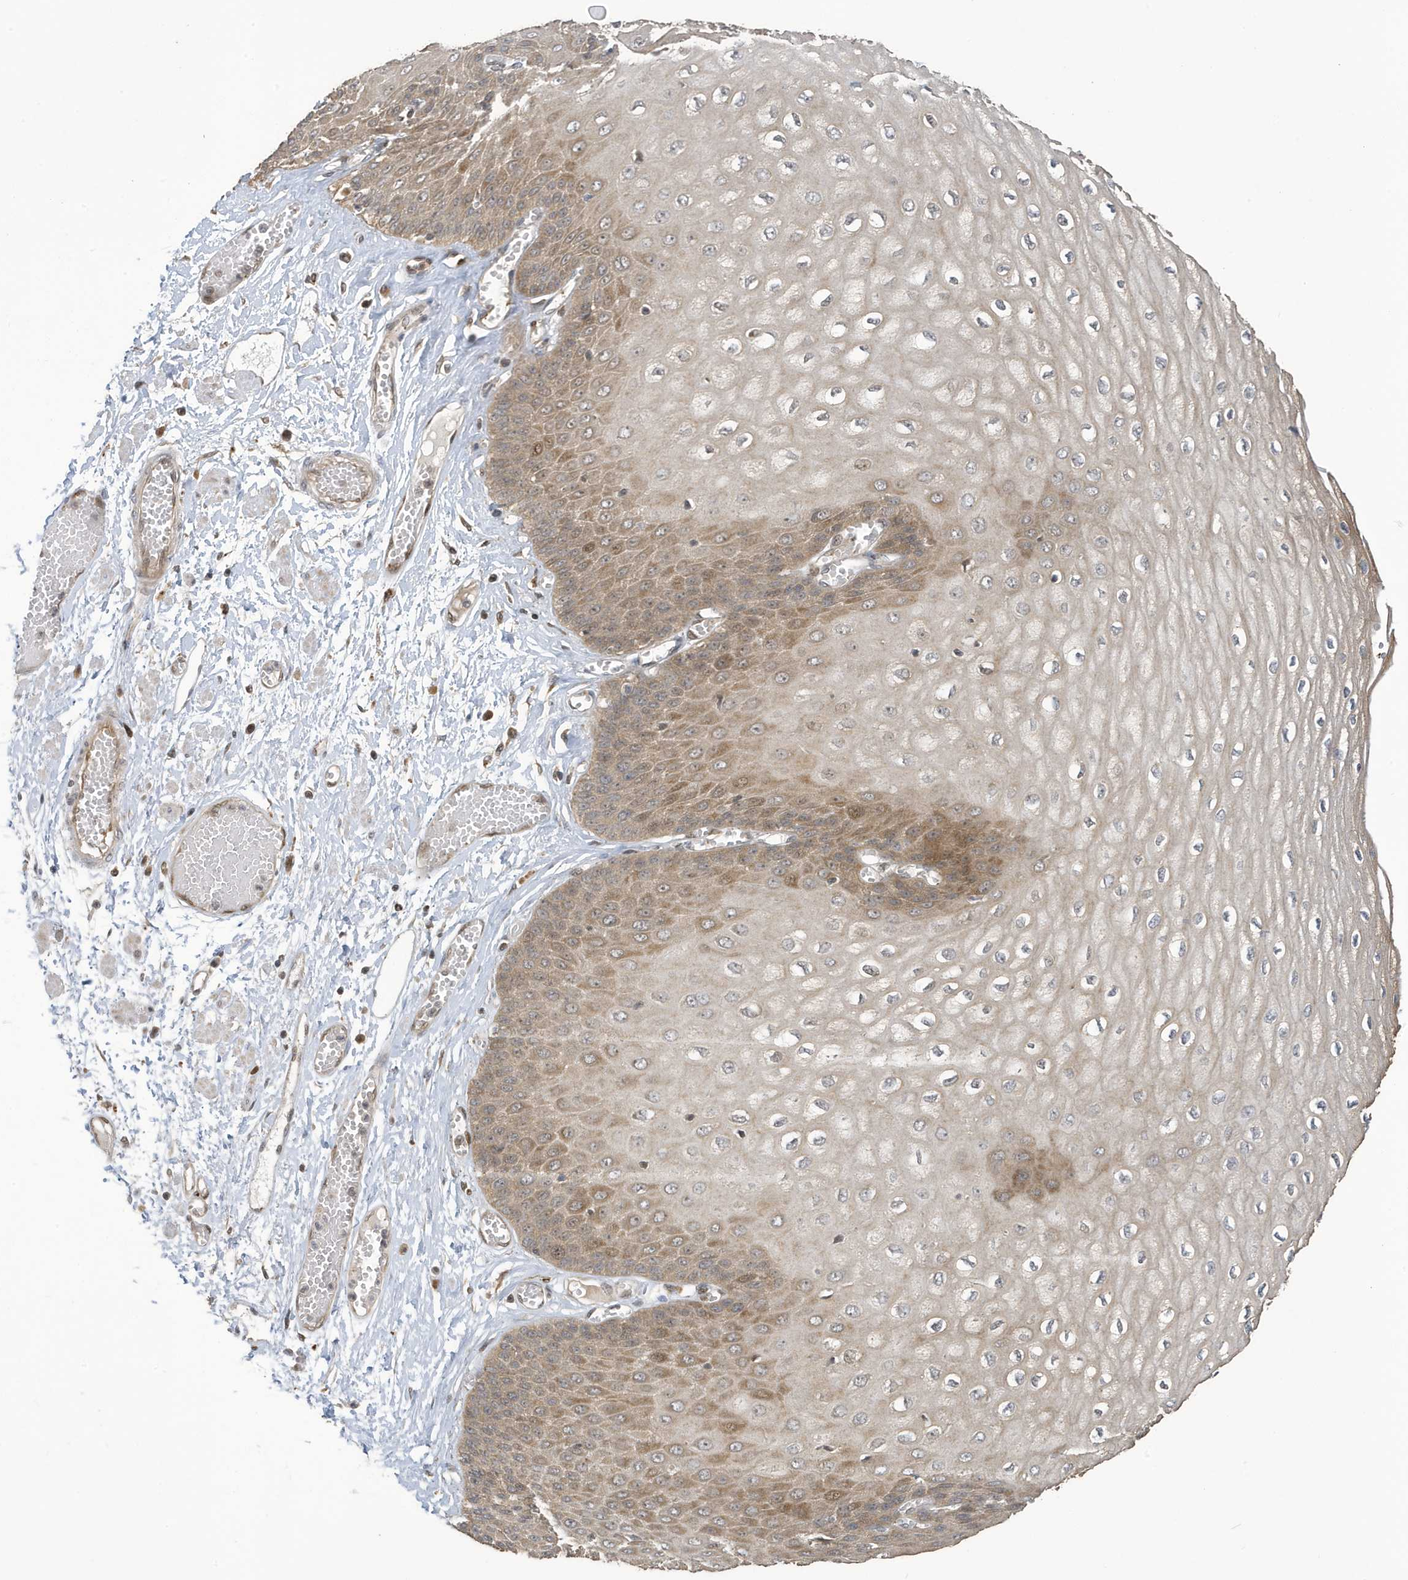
{"staining": {"intensity": "moderate", "quantity": ">75%", "location": "cytoplasmic/membranous"}, "tissue": "esophagus", "cell_type": "Squamous epithelial cells", "image_type": "normal", "snomed": [{"axis": "morphology", "description": "Normal tissue, NOS"}, {"axis": "topography", "description": "Esophagus"}], "caption": "DAB (3,3'-diaminobenzidine) immunohistochemical staining of normal esophagus demonstrates moderate cytoplasmic/membranous protein positivity in approximately >75% of squamous epithelial cells. (DAB (3,3'-diaminobenzidine) IHC with brightfield microscopy, high magnification).", "gene": "NCOA7", "patient": {"sex": "male", "age": 60}}